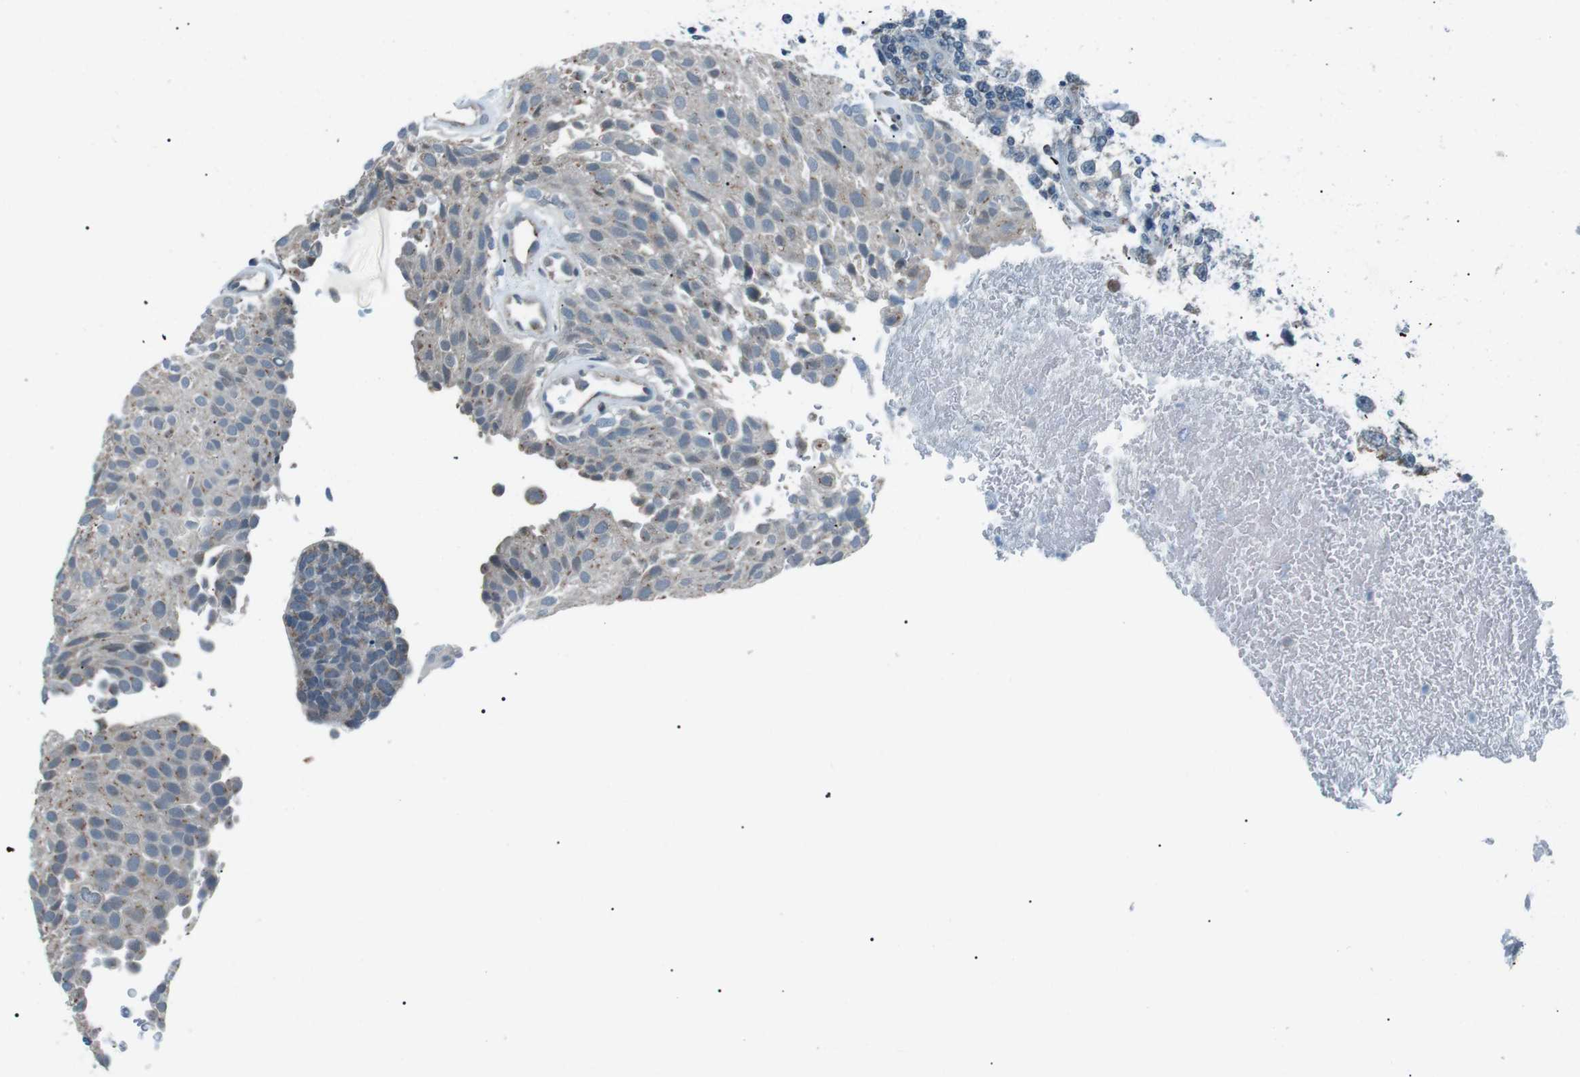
{"staining": {"intensity": "weak", "quantity": "25%-75%", "location": "cytoplasmic/membranous"}, "tissue": "urothelial cancer", "cell_type": "Tumor cells", "image_type": "cancer", "snomed": [{"axis": "morphology", "description": "Urothelial carcinoma, Low grade"}, {"axis": "topography", "description": "Urinary bladder"}], "caption": "This is a micrograph of immunohistochemistry (IHC) staining of urothelial carcinoma (low-grade), which shows weak expression in the cytoplasmic/membranous of tumor cells.", "gene": "SERPINB2", "patient": {"sex": "male", "age": 78}}